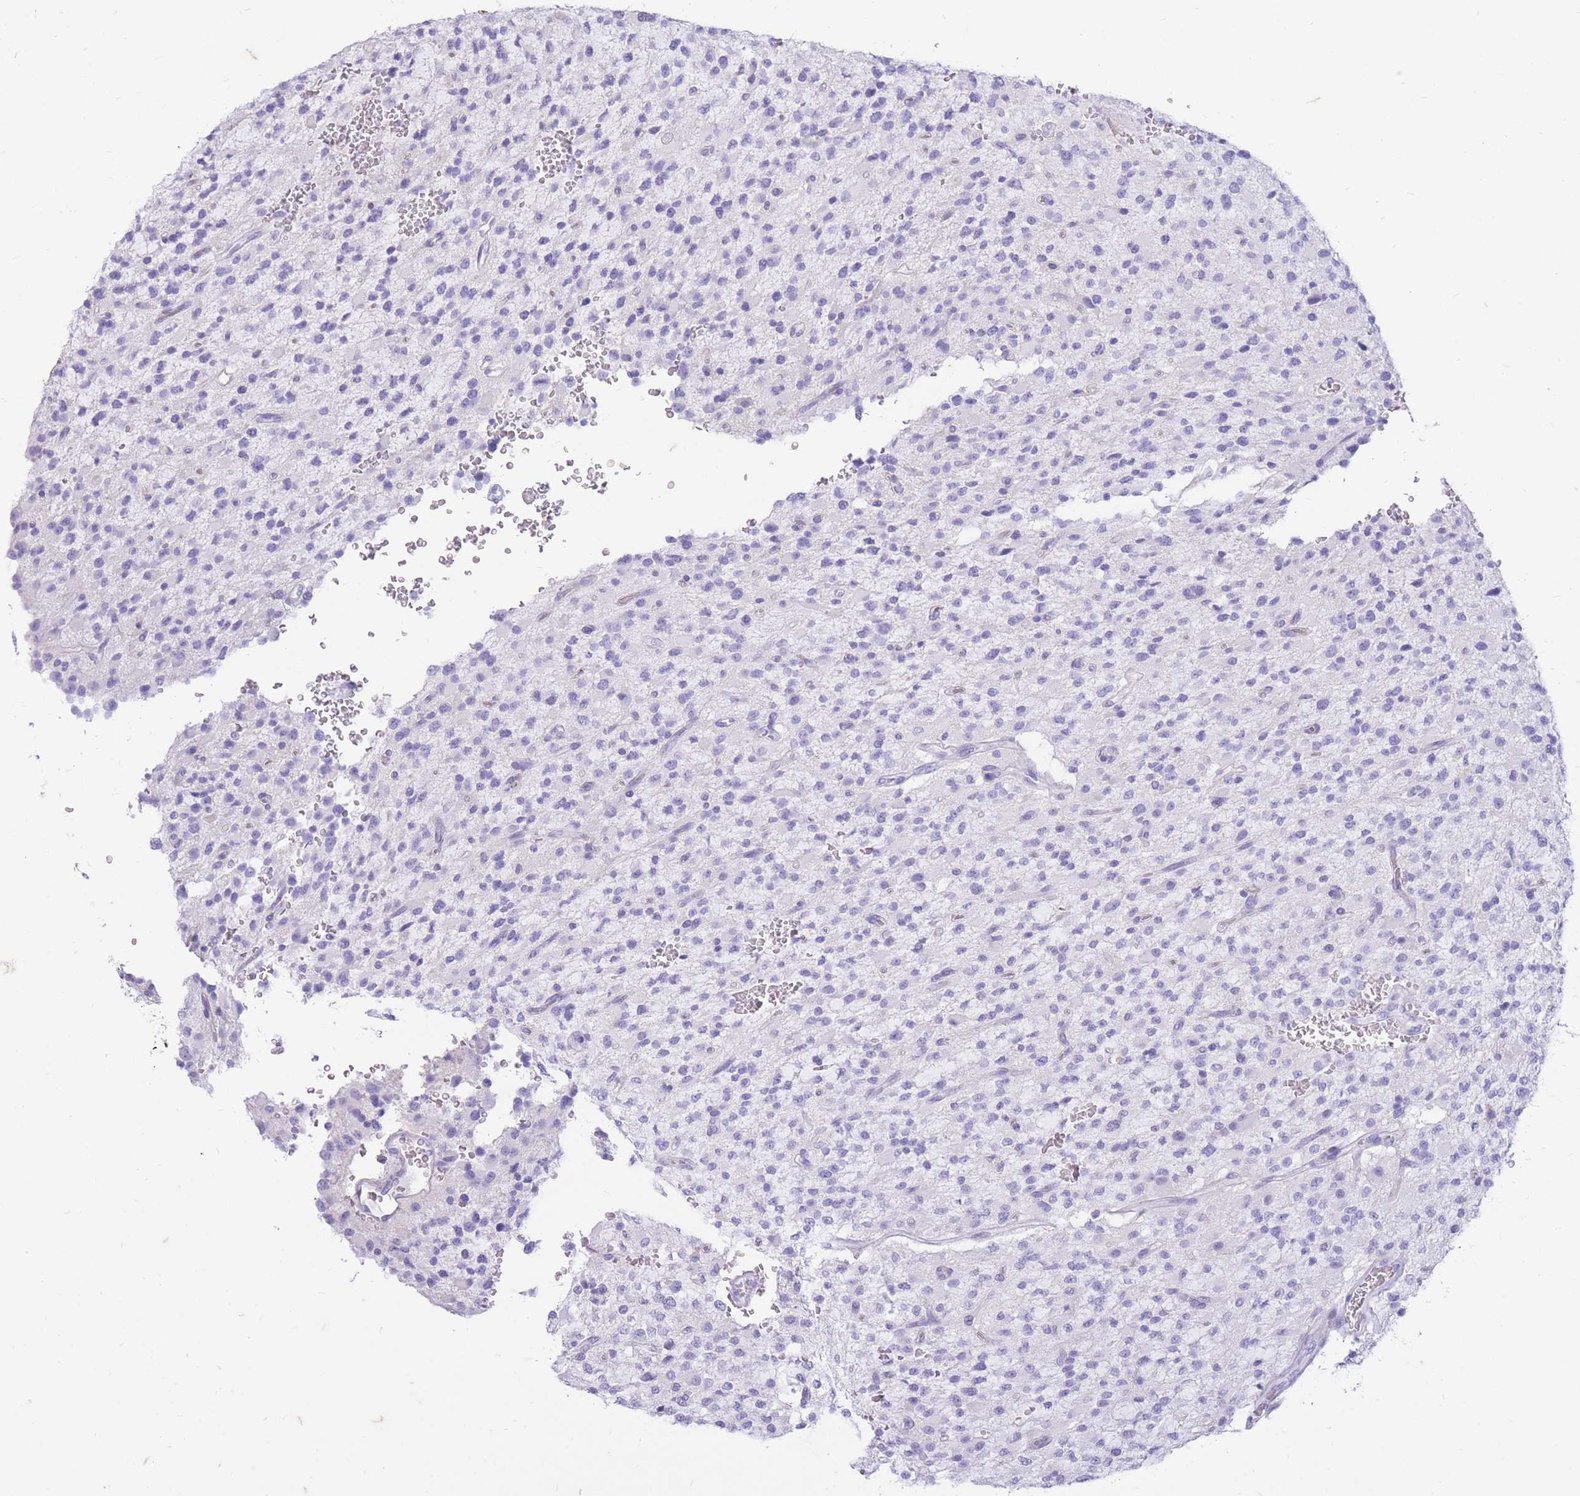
{"staining": {"intensity": "negative", "quantity": "none", "location": "none"}, "tissue": "glioma", "cell_type": "Tumor cells", "image_type": "cancer", "snomed": [{"axis": "morphology", "description": "Glioma, malignant, High grade"}, {"axis": "topography", "description": "Brain"}], "caption": "High magnification brightfield microscopy of malignant glioma (high-grade) stained with DAB (3,3'-diaminobenzidine) (brown) and counterstained with hematoxylin (blue): tumor cells show no significant positivity.", "gene": "ZFP37", "patient": {"sex": "male", "age": 34}}